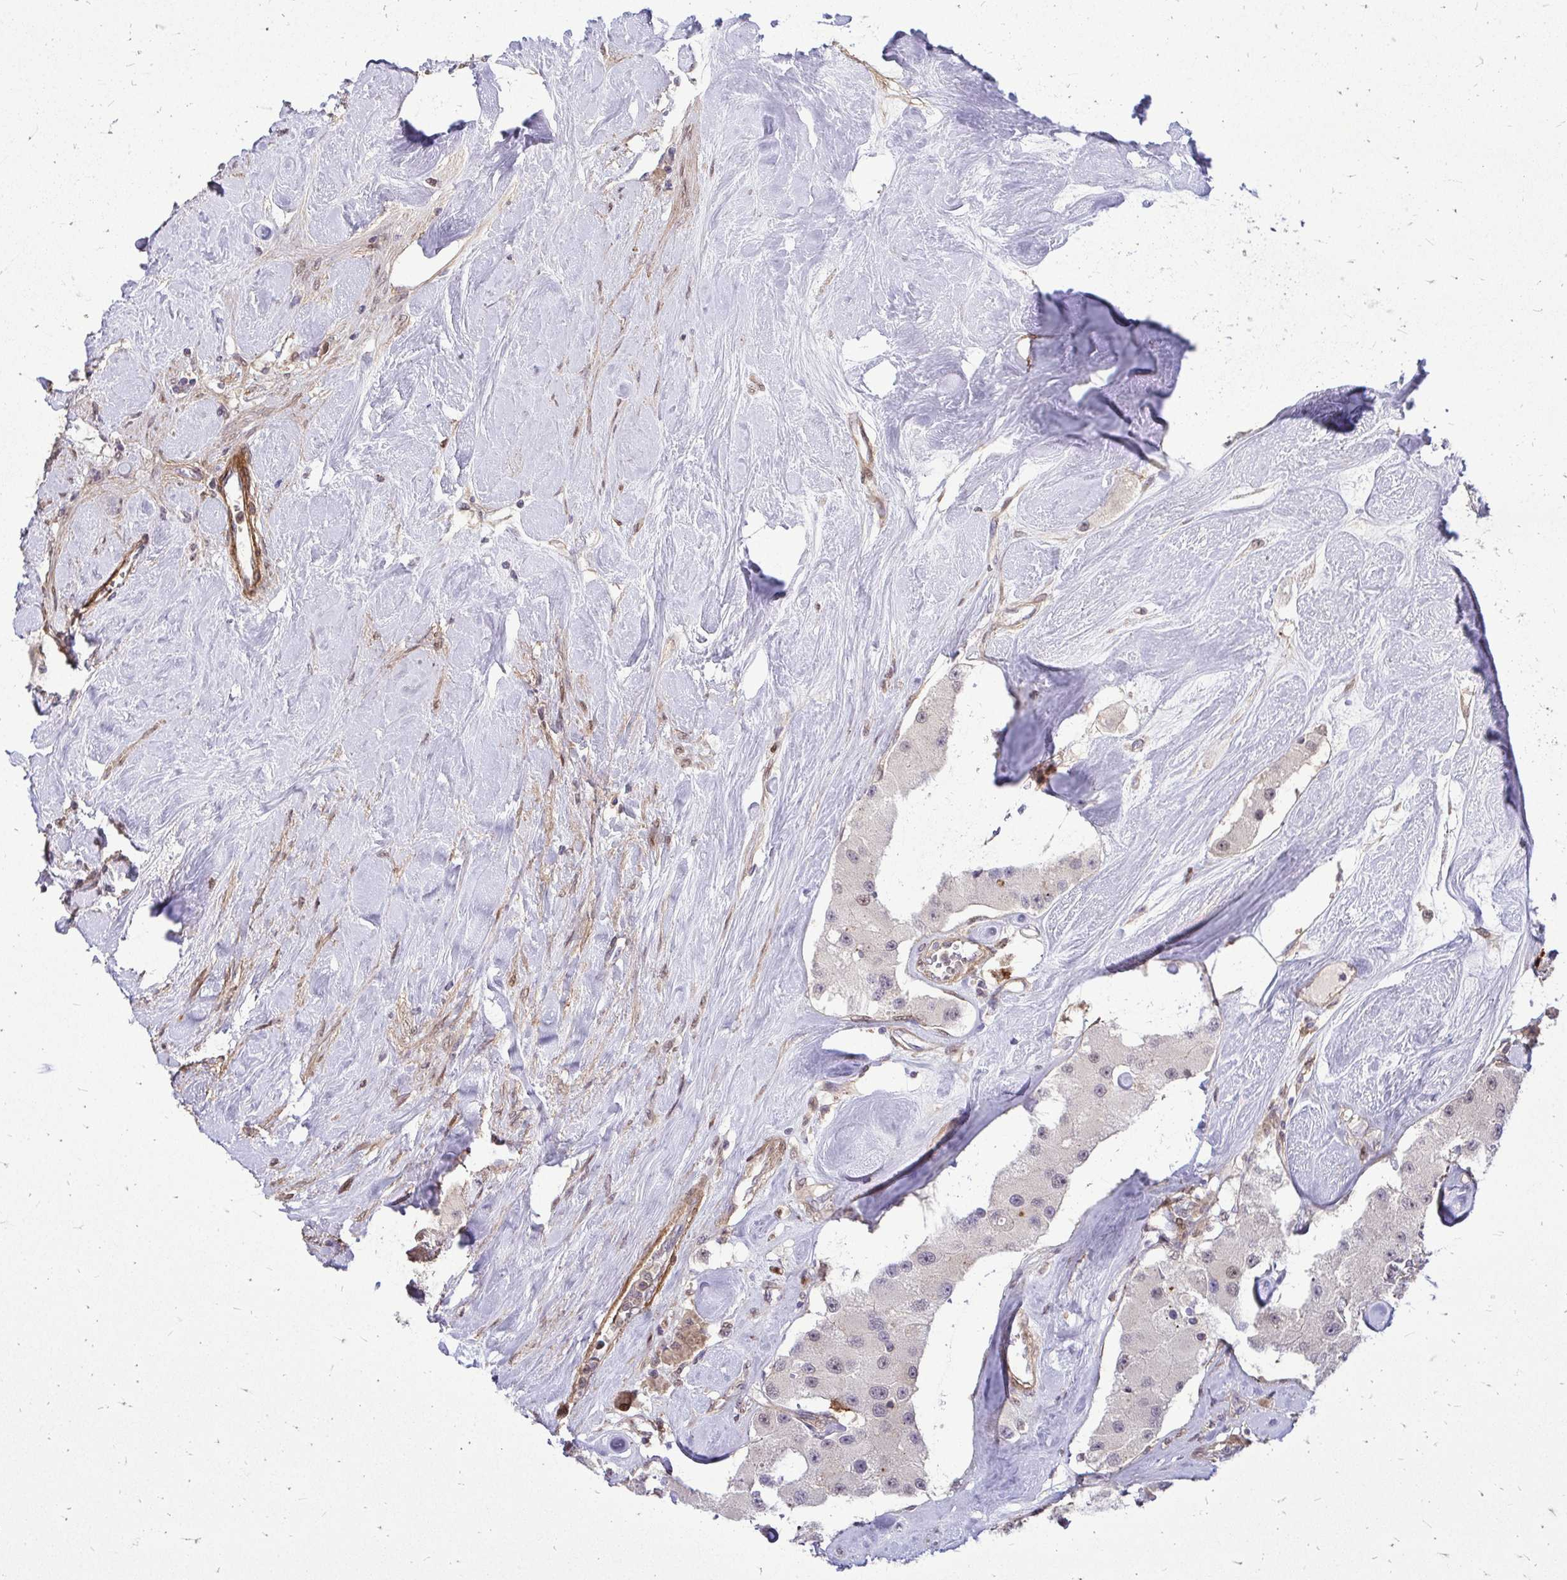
{"staining": {"intensity": "negative", "quantity": "none", "location": "none"}, "tissue": "carcinoid", "cell_type": "Tumor cells", "image_type": "cancer", "snomed": [{"axis": "morphology", "description": "Carcinoid, malignant, NOS"}, {"axis": "topography", "description": "Pancreas"}], "caption": "IHC micrograph of neoplastic tissue: carcinoid stained with DAB (3,3'-diaminobenzidine) displays no significant protein staining in tumor cells.", "gene": "TRIP6", "patient": {"sex": "male", "age": 41}}